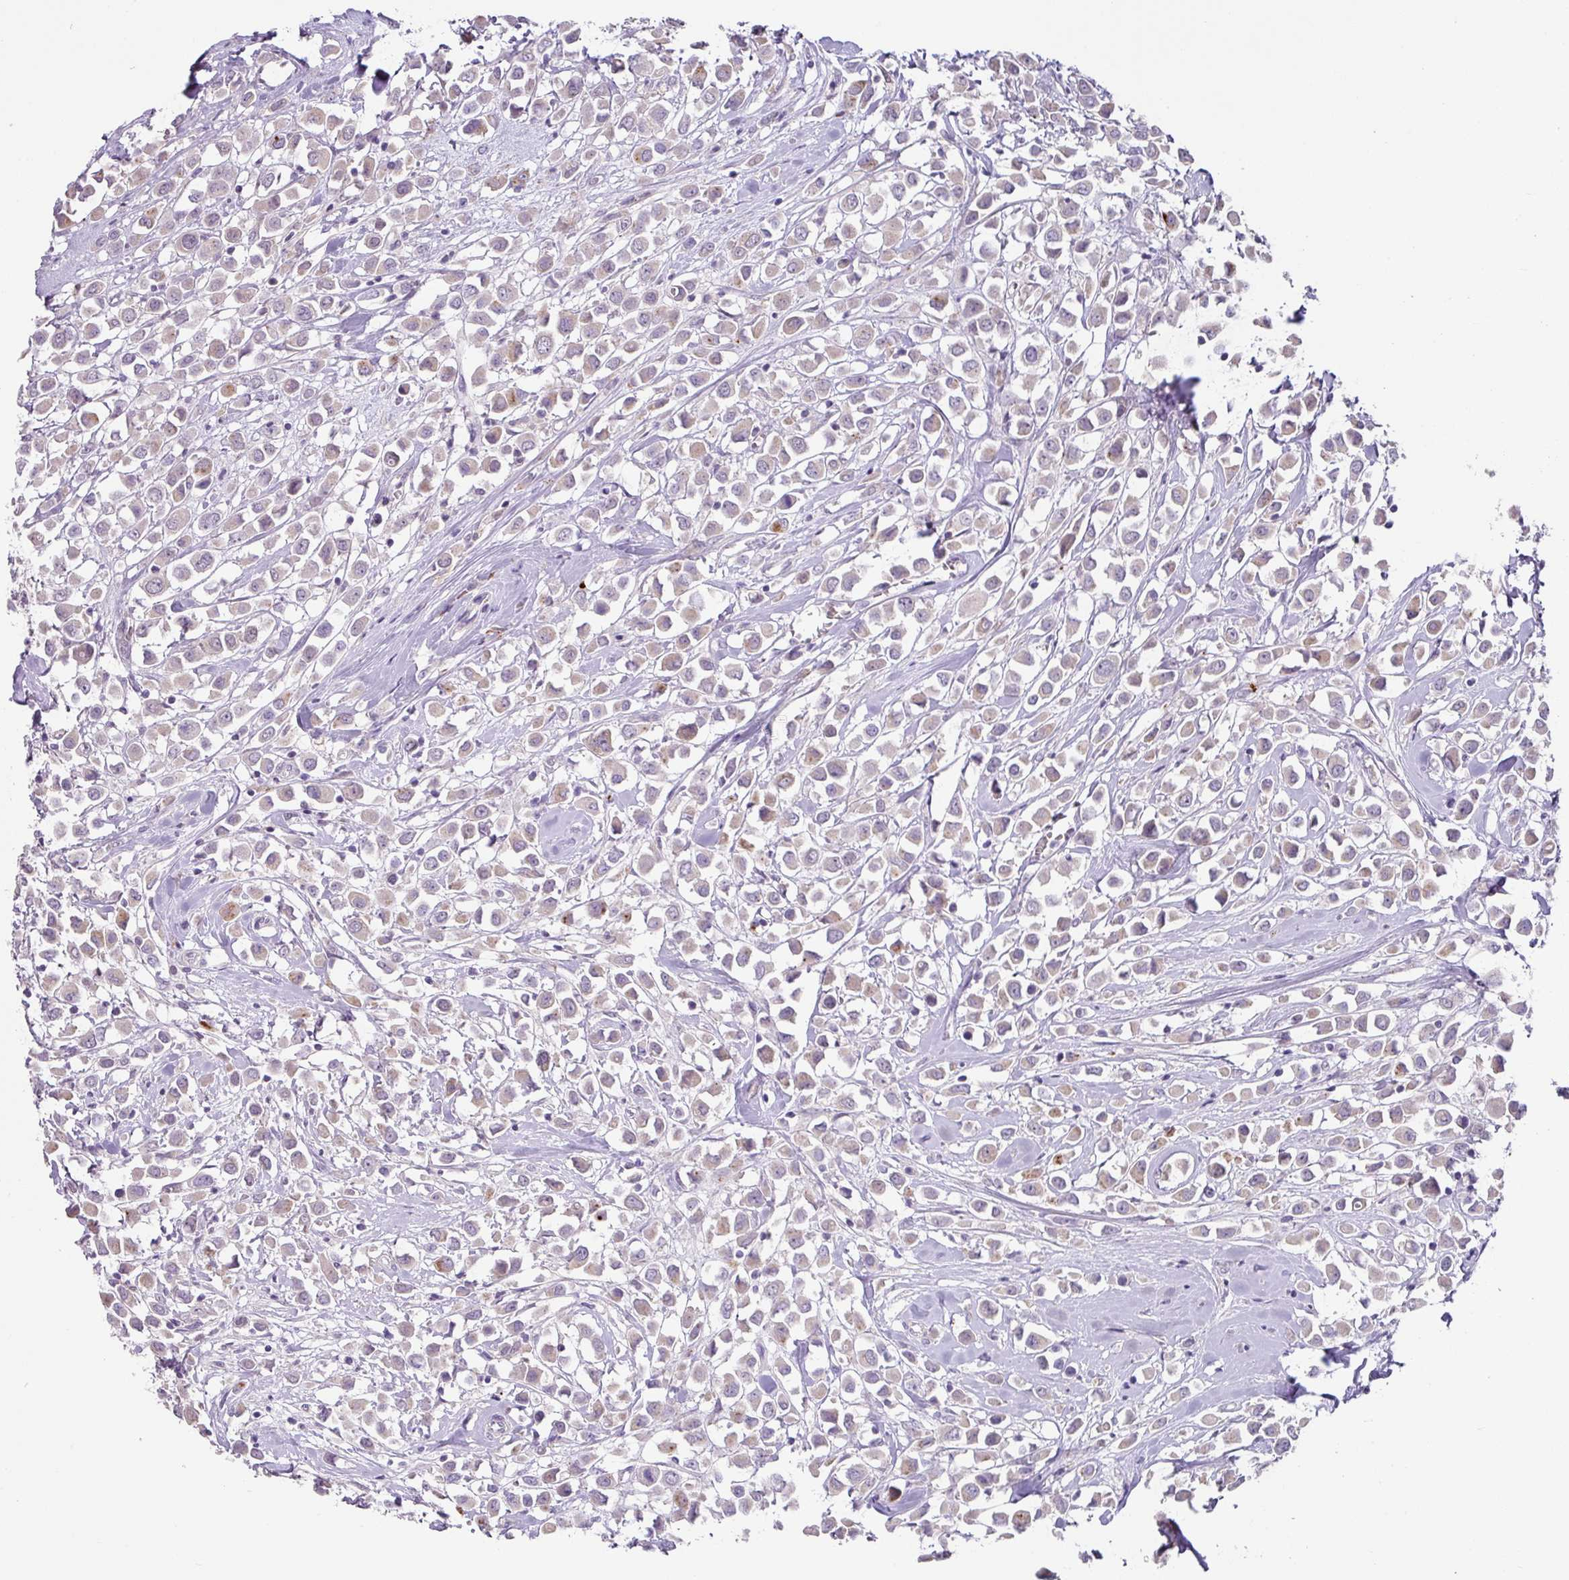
{"staining": {"intensity": "weak", "quantity": "<25%", "location": "cytoplasmic/membranous"}, "tissue": "breast cancer", "cell_type": "Tumor cells", "image_type": "cancer", "snomed": [{"axis": "morphology", "description": "Duct carcinoma"}, {"axis": "topography", "description": "Breast"}], "caption": "A micrograph of breast cancer (infiltrating ductal carcinoma) stained for a protein demonstrates no brown staining in tumor cells.", "gene": "PLEKHH3", "patient": {"sex": "female", "age": 61}}